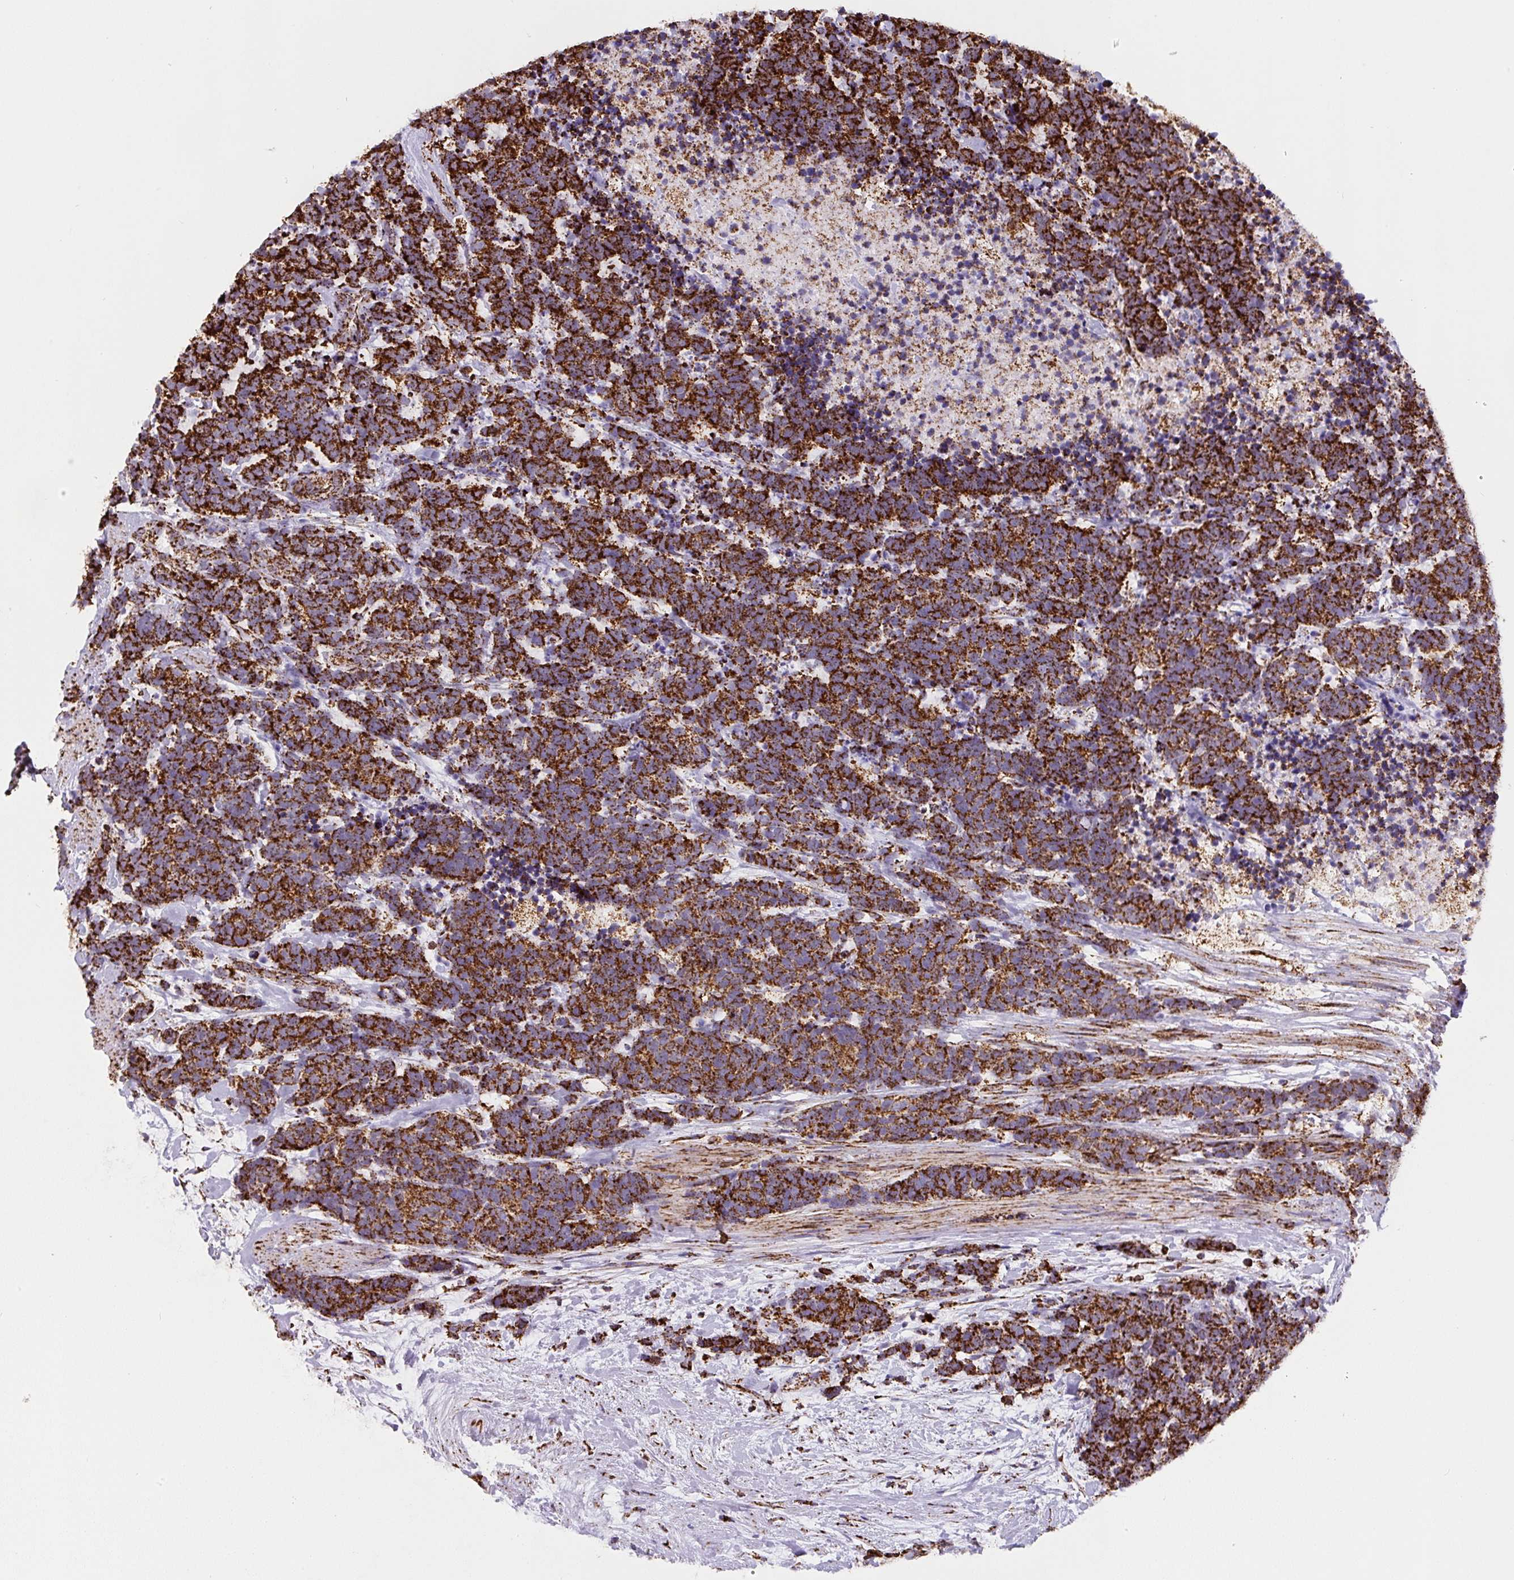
{"staining": {"intensity": "strong", "quantity": ">75%", "location": "cytoplasmic/membranous"}, "tissue": "carcinoid", "cell_type": "Tumor cells", "image_type": "cancer", "snomed": [{"axis": "morphology", "description": "Carcinoma, NOS"}, {"axis": "morphology", "description": "Carcinoid, malignant, NOS"}, {"axis": "topography", "description": "Prostate"}], "caption": "Carcinoma was stained to show a protein in brown. There is high levels of strong cytoplasmic/membranous expression in approximately >75% of tumor cells.", "gene": "ATP5F1A", "patient": {"sex": "male", "age": 57}}